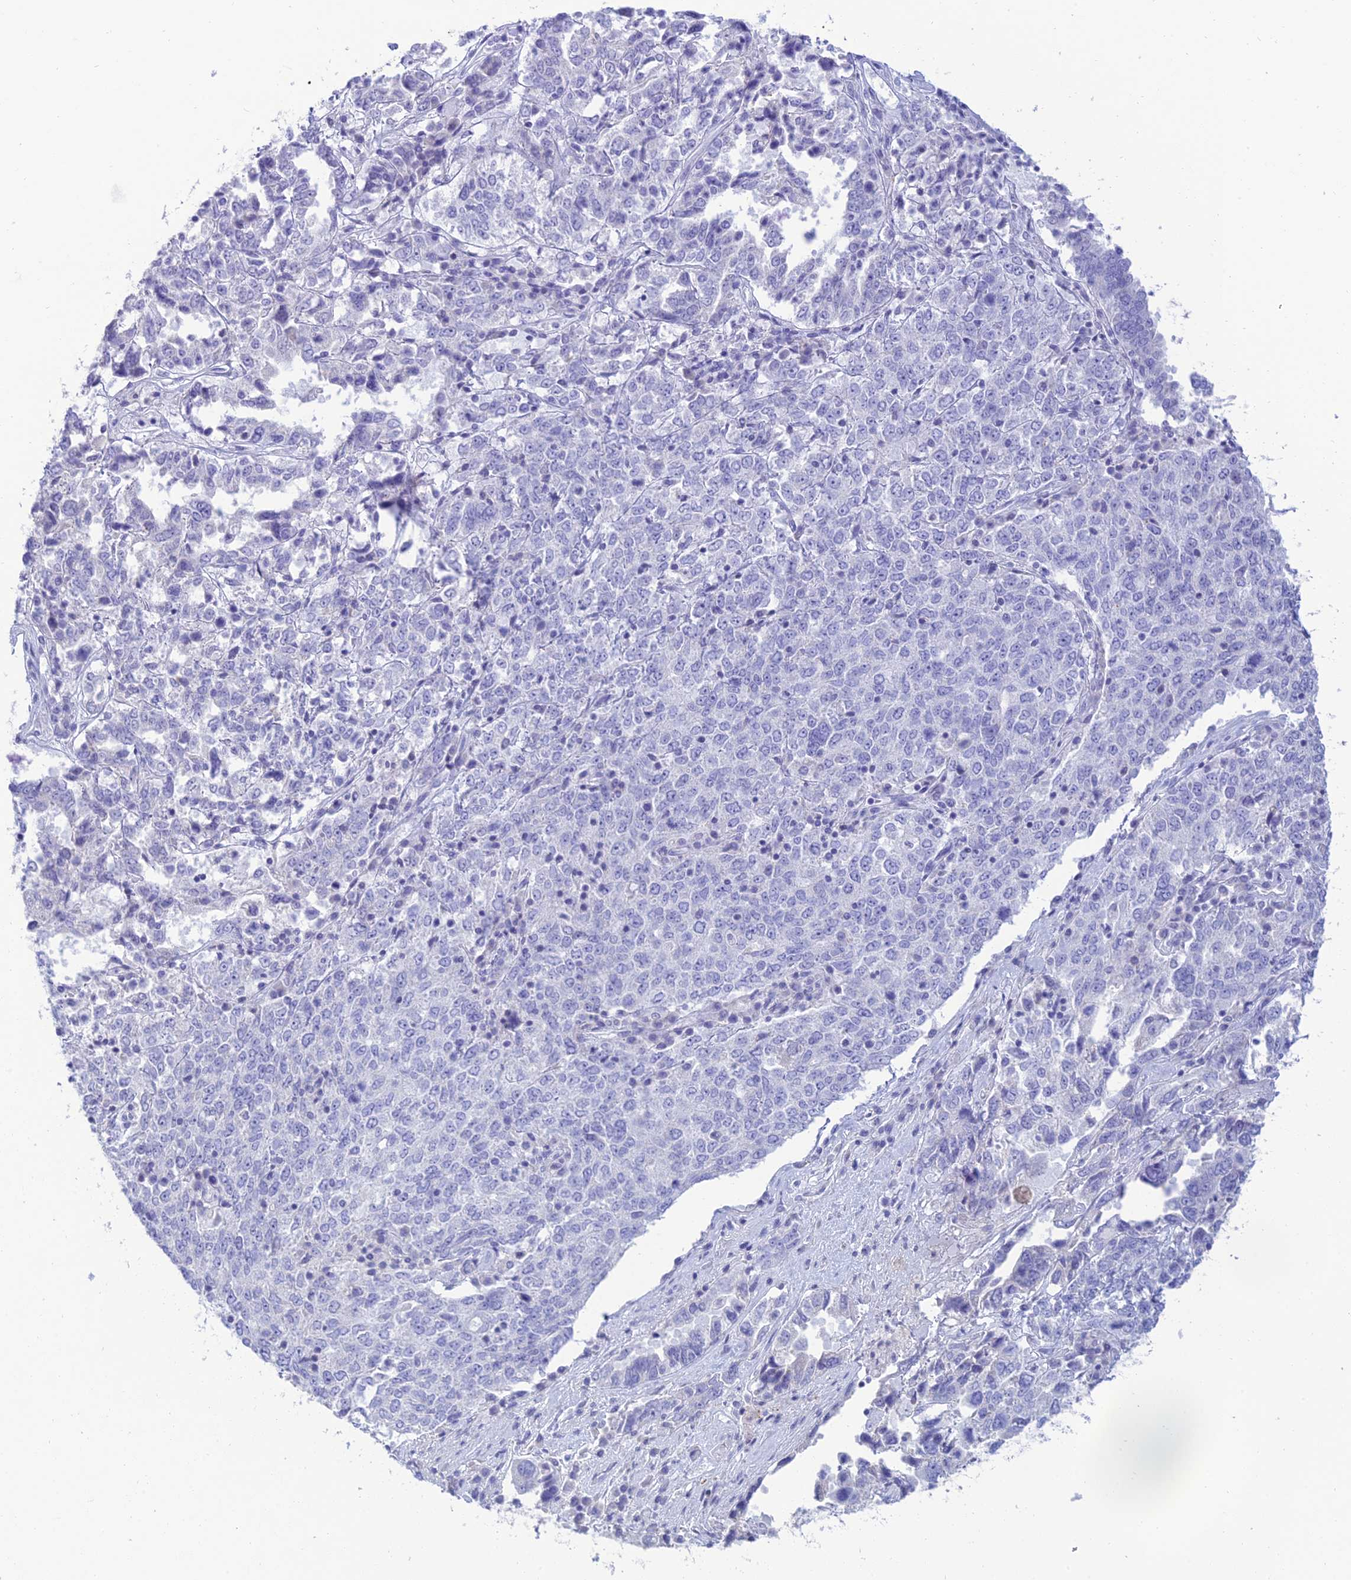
{"staining": {"intensity": "negative", "quantity": "none", "location": "none"}, "tissue": "ovarian cancer", "cell_type": "Tumor cells", "image_type": "cancer", "snomed": [{"axis": "morphology", "description": "Carcinoma, endometroid"}, {"axis": "topography", "description": "Ovary"}], "caption": "The histopathology image shows no staining of tumor cells in endometroid carcinoma (ovarian). (Stains: DAB (3,3'-diaminobenzidine) IHC with hematoxylin counter stain, Microscopy: brightfield microscopy at high magnification).", "gene": "MAL2", "patient": {"sex": "female", "age": 62}}